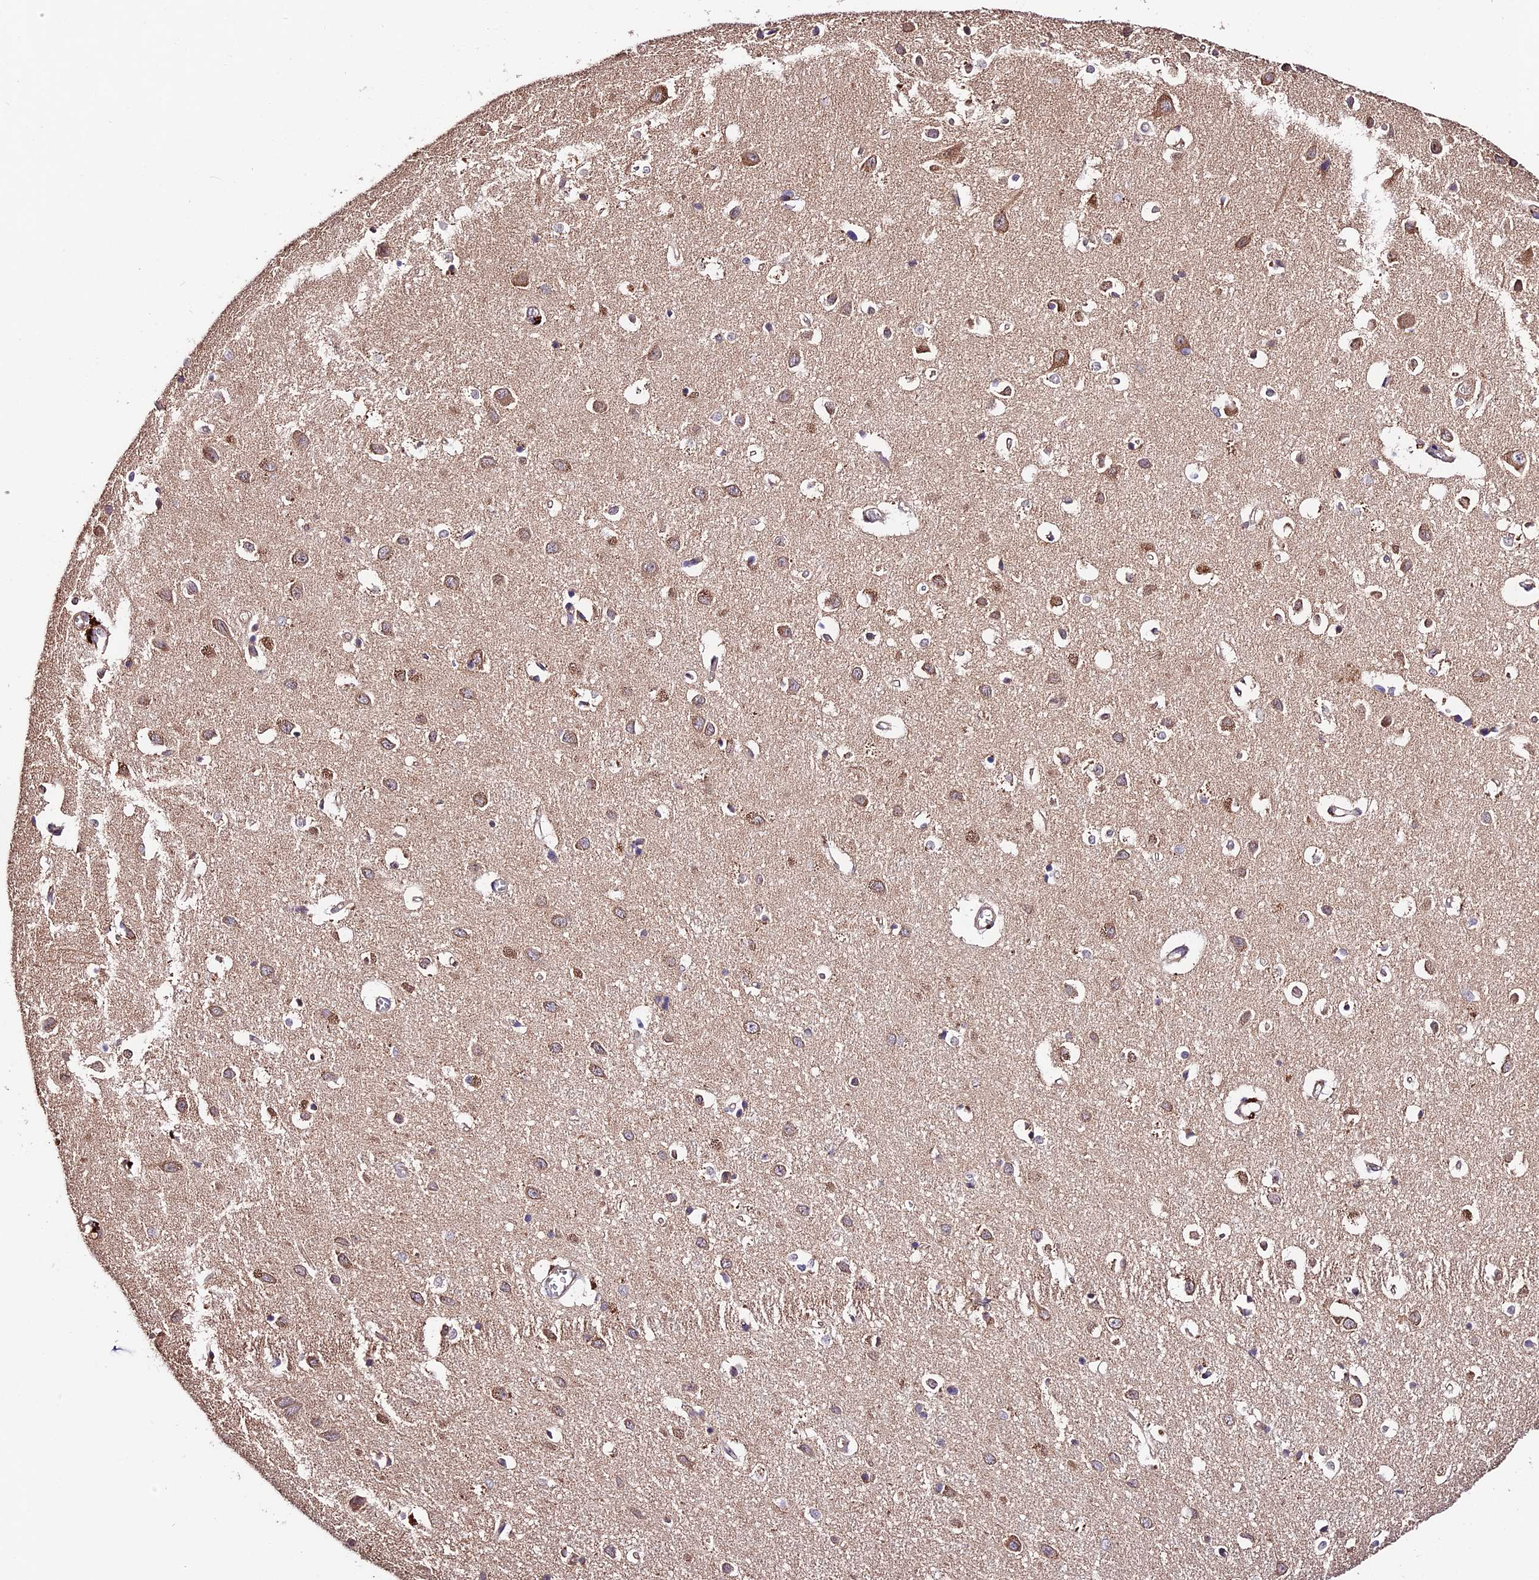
{"staining": {"intensity": "weak", "quantity": "25%-75%", "location": "cytoplasmic/membranous"}, "tissue": "cerebral cortex", "cell_type": "Endothelial cells", "image_type": "normal", "snomed": [{"axis": "morphology", "description": "Normal tissue, NOS"}, {"axis": "topography", "description": "Cerebral cortex"}], "caption": "Cerebral cortex stained for a protein shows weak cytoplasmic/membranous positivity in endothelial cells.", "gene": "CES3", "patient": {"sex": "female", "age": 64}}